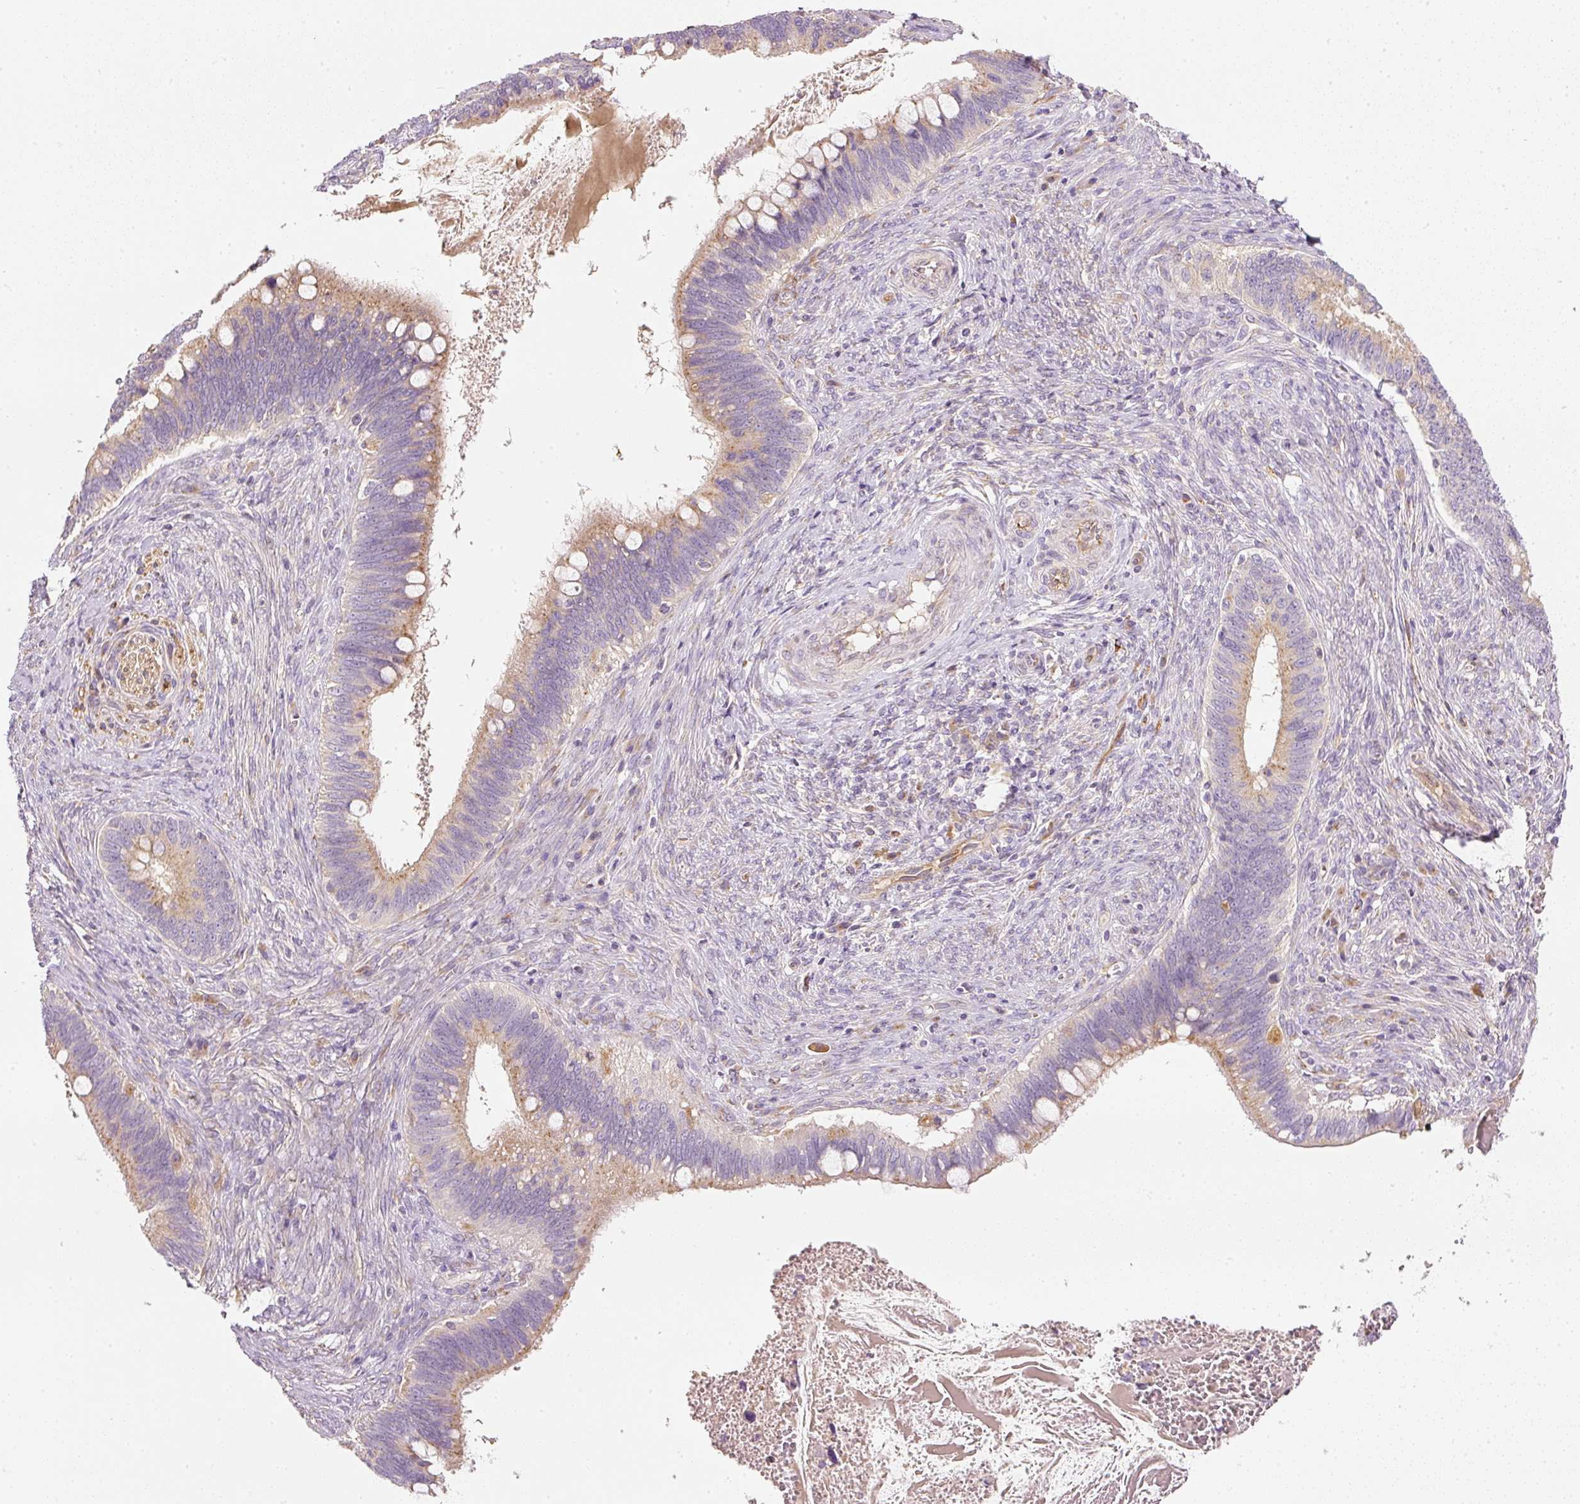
{"staining": {"intensity": "moderate", "quantity": "25%-75%", "location": "cytoplasmic/membranous"}, "tissue": "cervical cancer", "cell_type": "Tumor cells", "image_type": "cancer", "snomed": [{"axis": "morphology", "description": "Adenocarcinoma, NOS"}, {"axis": "topography", "description": "Cervix"}], "caption": "Approximately 25%-75% of tumor cells in human adenocarcinoma (cervical) display moderate cytoplasmic/membranous protein staining as visualized by brown immunohistochemical staining.", "gene": "RNF167", "patient": {"sex": "female", "age": 42}}